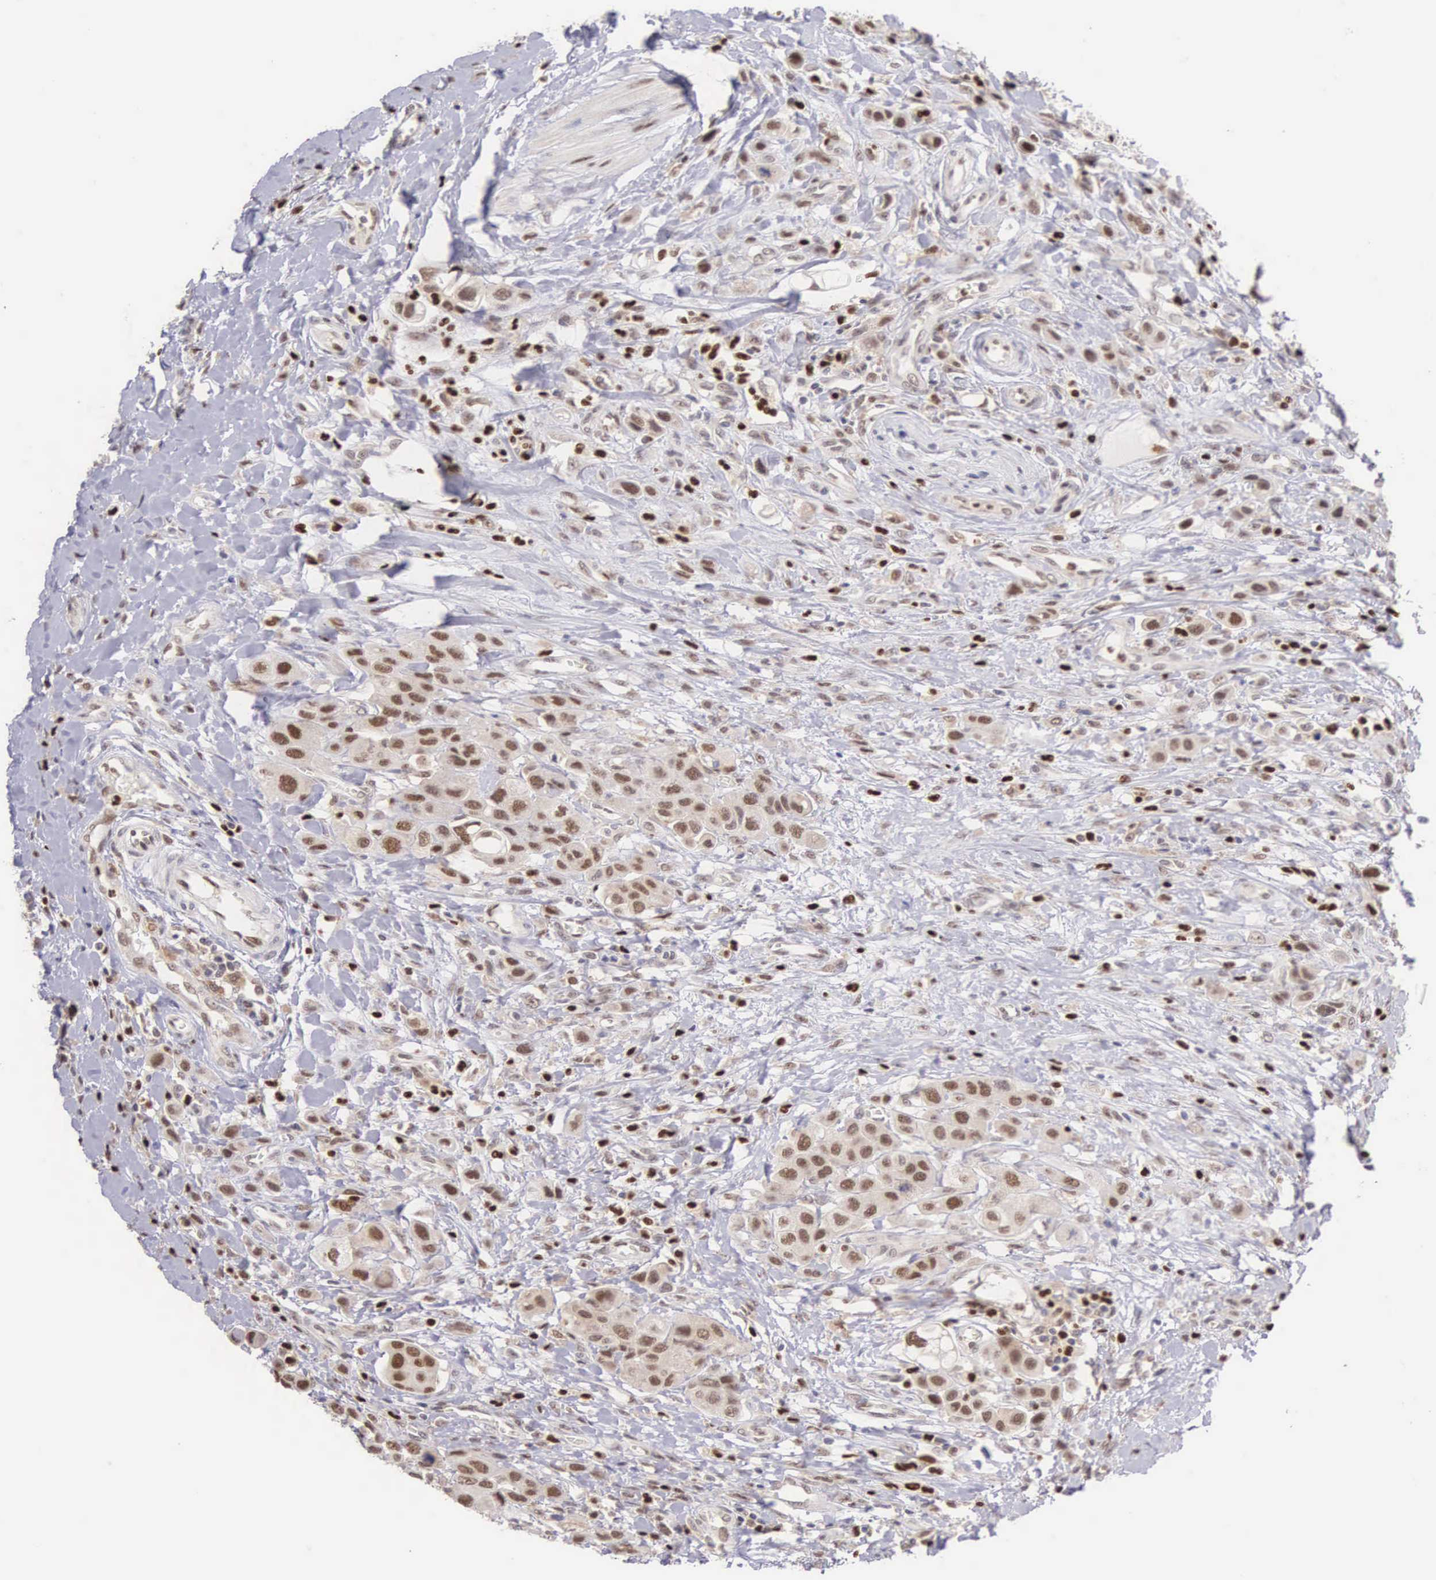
{"staining": {"intensity": "moderate", "quantity": "25%-75%", "location": "nuclear"}, "tissue": "urothelial cancer", "cell_type": "Tumor cells", "image_type": "cancer", "snomed": [{"axis": "morphology", "description": "Urothelial carcinoma, High grade"}, {"axis": "topography", "description": "Urinary bladder"}], "caption": "The micrograph demonstrates a brown stain indicating the presence of a protein in the nuclear of tumor cells in urothelial cancer. (DAB IHC, brown staining for protein, blue staining for nuclei).", "gene": "GRK3", "patient": {"sex": "male", "age": 50}}